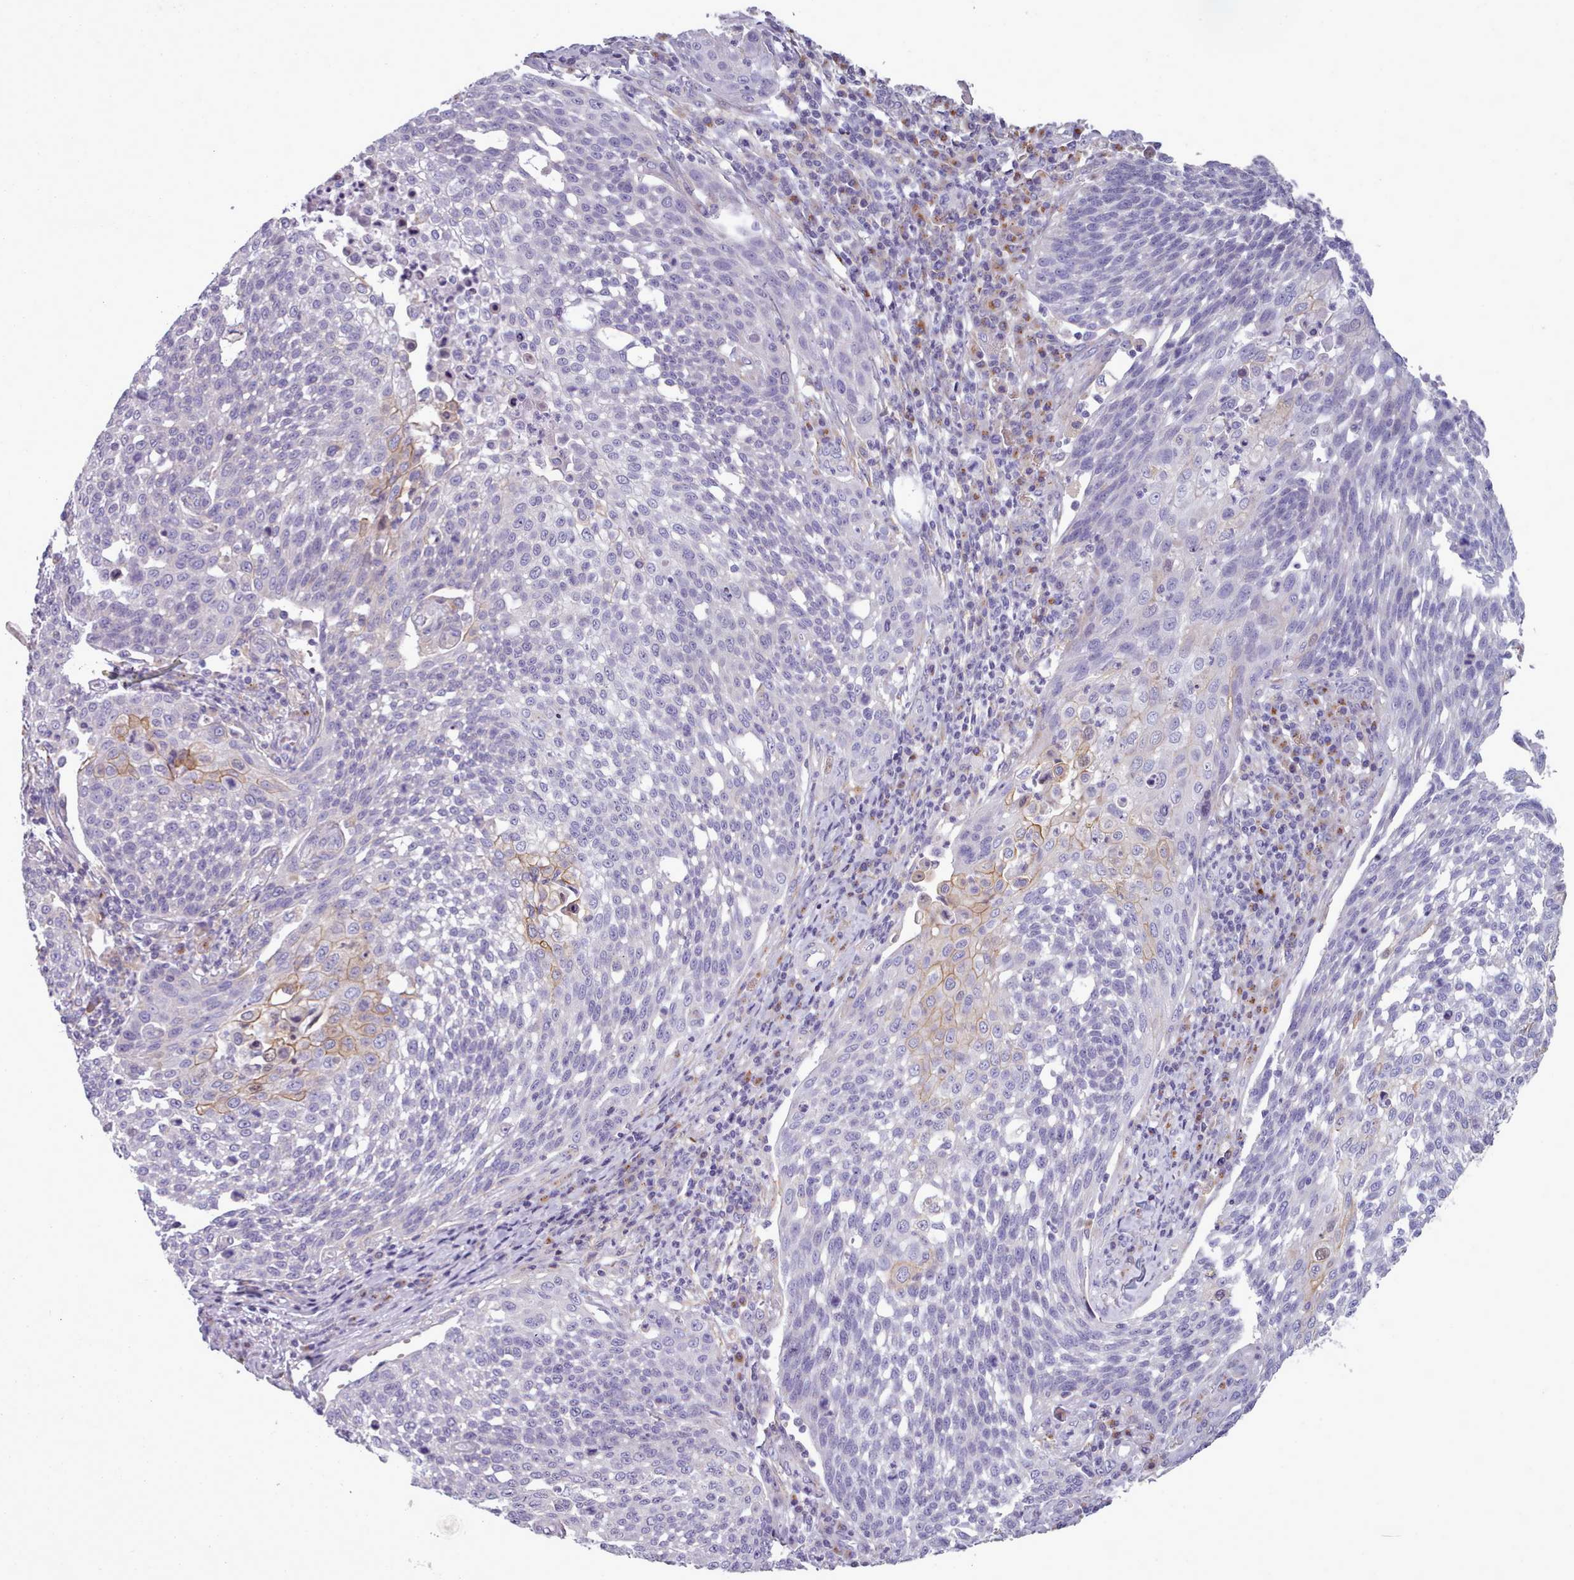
{"staining": {"intensity": "moderate", "quantity": "<25%", "location": "cytoplasmic/membranous"}, "tissue": "cervical cancer", "cell_type": "Tumor cells", "image_type": "cancer", "snomed": [{"axis": "morphology", "description": "Squamous cell carcinoma, NOS"}, {"axis": "topography", "description": "Cervix"}], "caption": "Cervical cancer (squamous cell carcinoma) was stained to show a protein in brown. There is low levels of moderate cytoplasmic/membranous positivity in approximately <25% of tumor cells.", "gene": "MYRFL", "patient": {"sex": "female", "age": 34}}